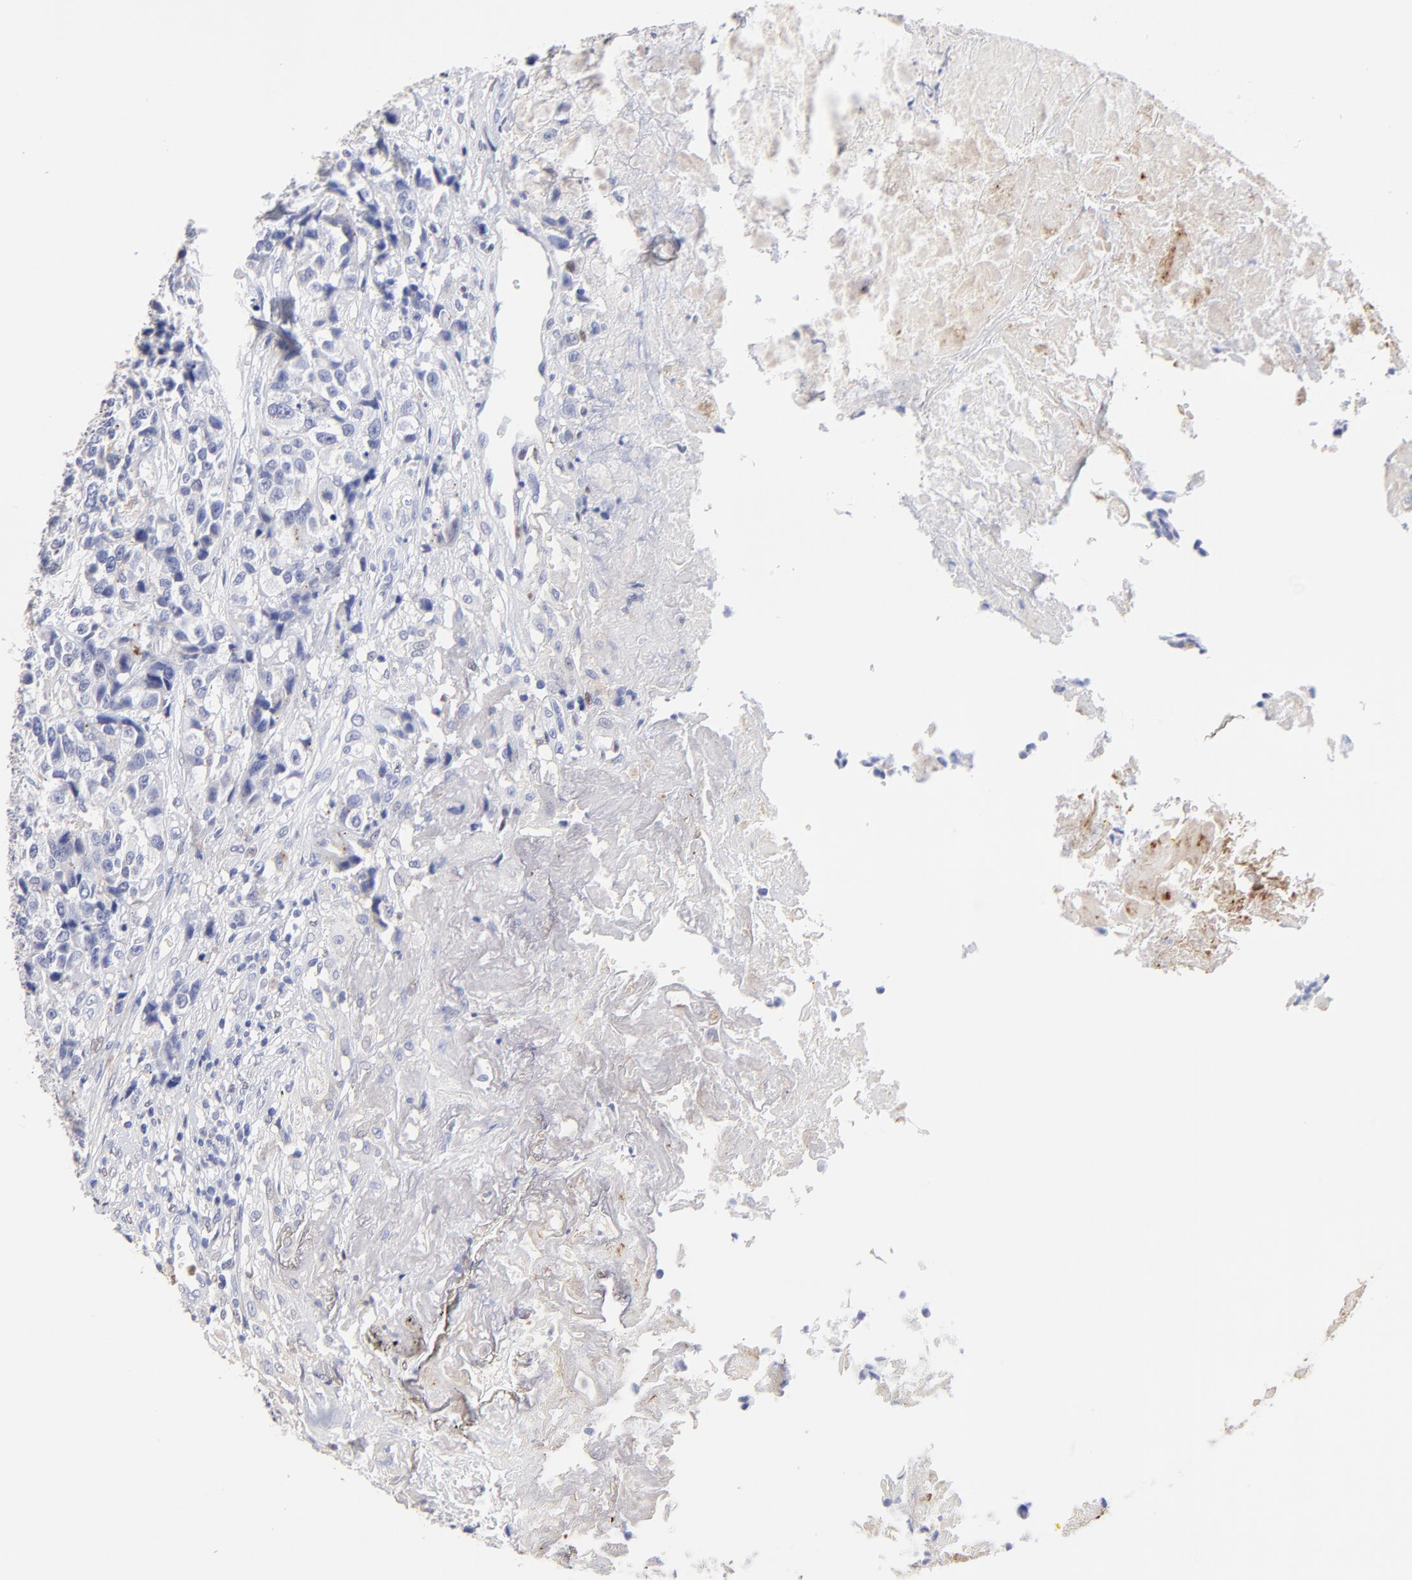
{"staining": {"intensity": "negative", "quantity": "none", "location": "none"}, "tissue": "urothelial cancer", "cell_type": "Tumor cells", "image_type": "cancer", "snomed": [{"axis": "morphology", "description": "Urothelial carcinoma, High grade"}, {"axis": "topography", "description": "Urinary bladder"}], "caption": "Immunohistochemistry (IHC) of high-grade urothelial carcinoma demonstrates no expression in tumor cells.", "gene": "SMARCA1", "patient": {"sex": "female", "age": 81}}